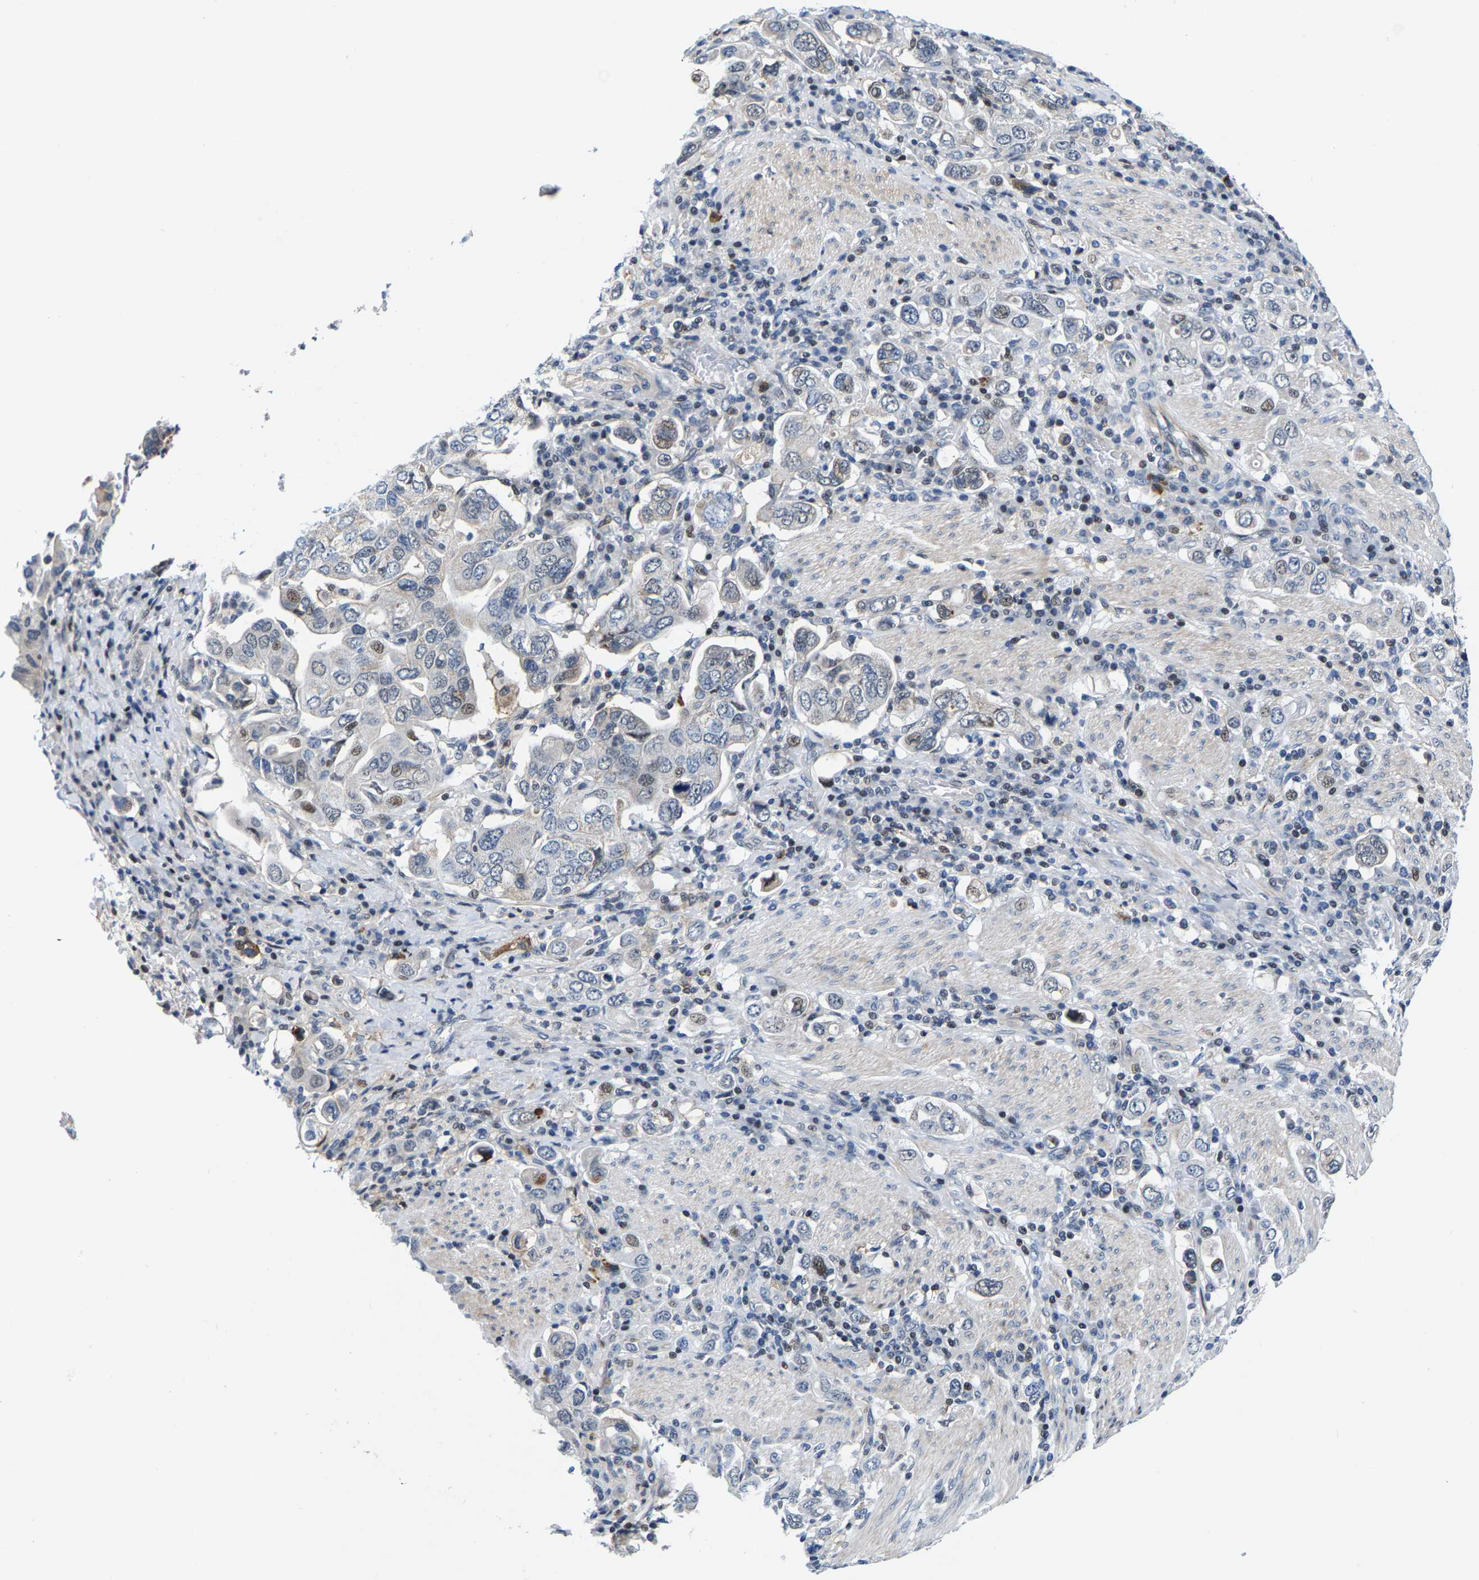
{"staining": {"intensity": "negative", "quantity": "none", "location": "none"}, "tissue": "stomach cancer", "cell_type": "Tumor cells", "image_type": "cancer", "snomed": [{"axis": "morphology", "description": "Adenocarcinoma, NOS"}, {"axis": "topography", "description": "Stomach, upper"}], "caption": "Human adenocarcinoma (stomach) stained for a protein using immunohistochemistry (IHC) reveals no expression in tumor cells.", "gene": "GTPBP10", "patient": {"sex": "male", "age": 62}}